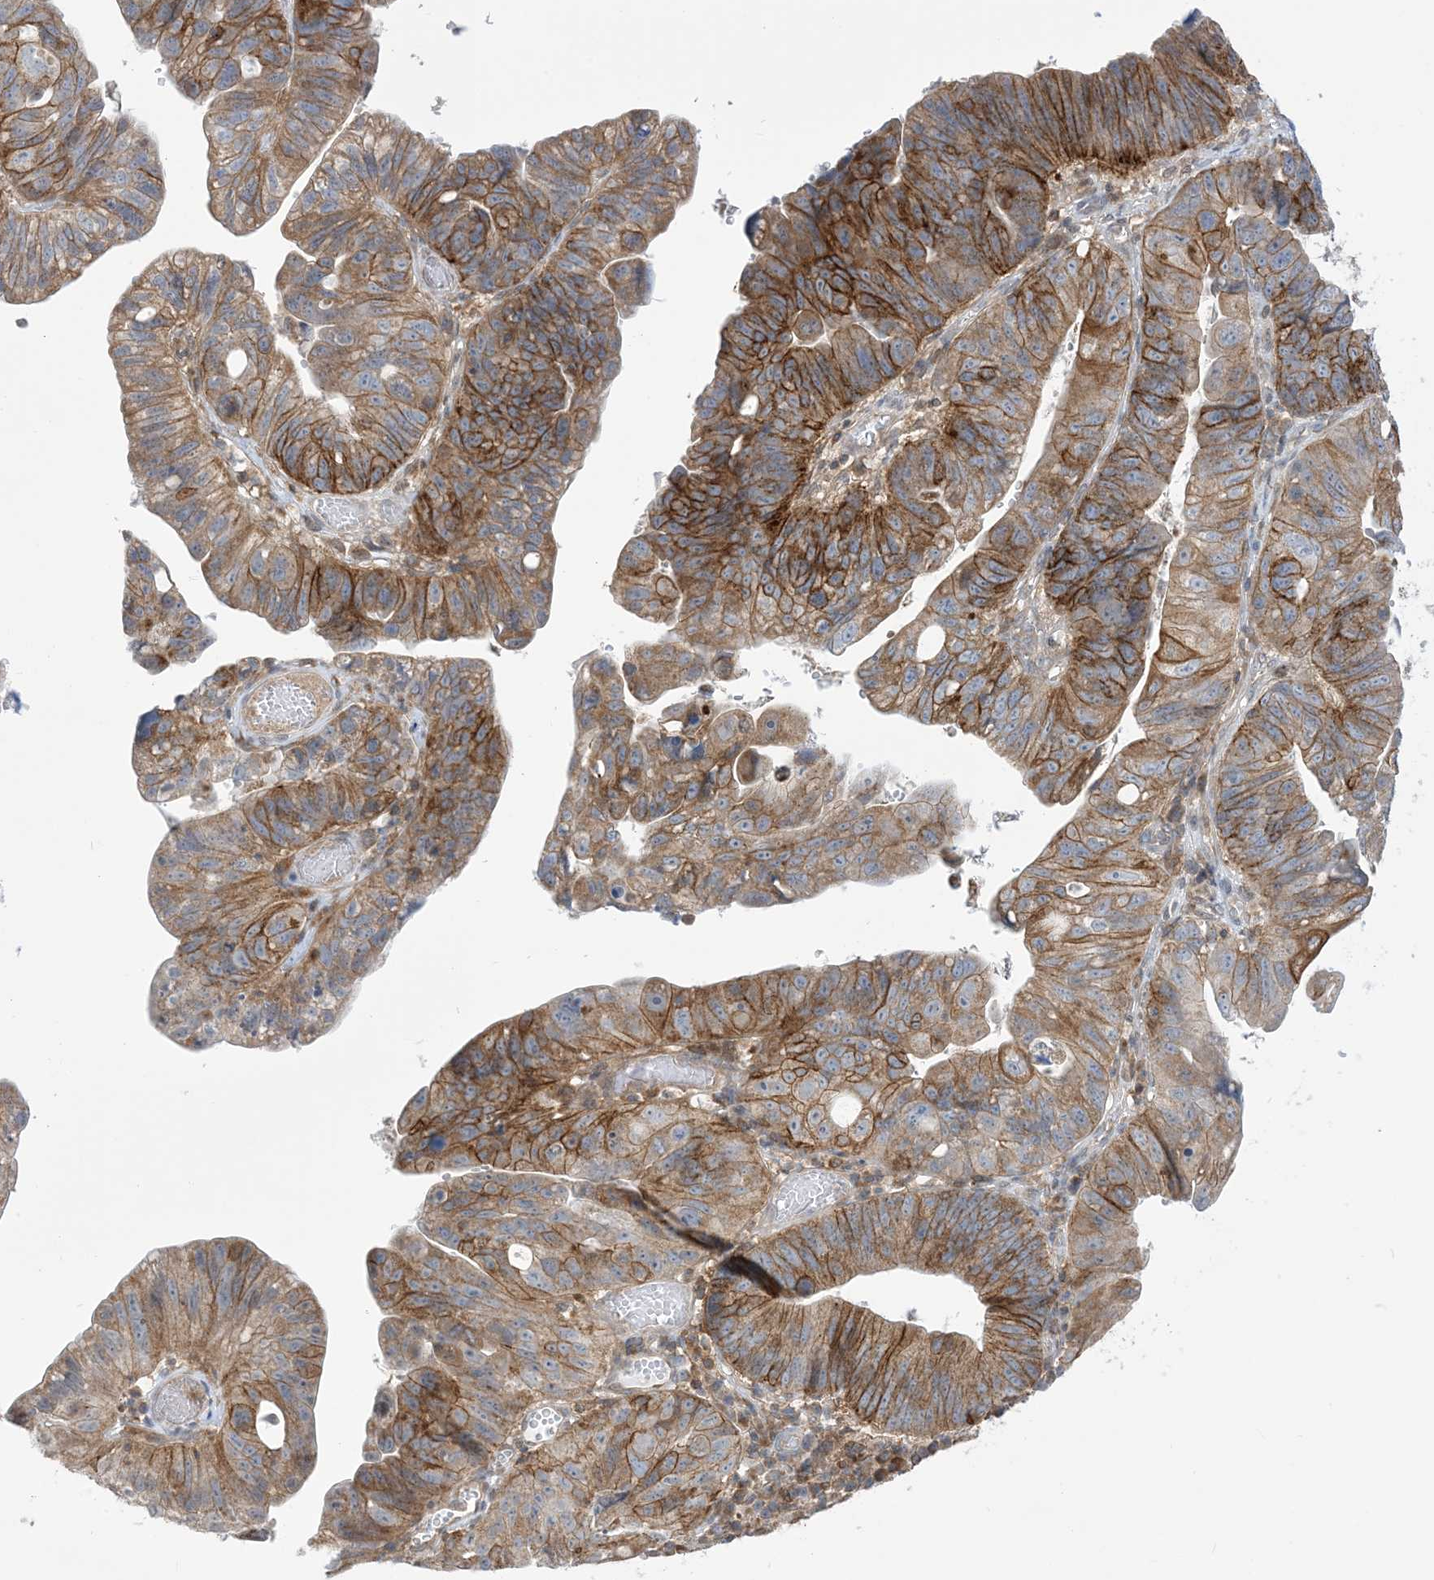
{"staining": {"intensity": "moderate", "quantity": ">75%", "location": "cytoplasmic/membranous"}, "tissue": "stomach cancer", "cell_type": "Tumor cells", "image_type": "cancer", "snomed": [{"axis": "morphology", "description": "Adenocarcinoma, NOS"}, {"axis": "topography", "description": "Stomach"}], "caption": "Protein staining demonstrates moderate cytoplasmic/membranous positivity in approximately >75% of tumor cells in stomach cancer (adenocarcinoma). (IHC, brightfield microscopy, high magnification).", "gene": "CASP4", "patient": {"sex": "male", "age": 59}}